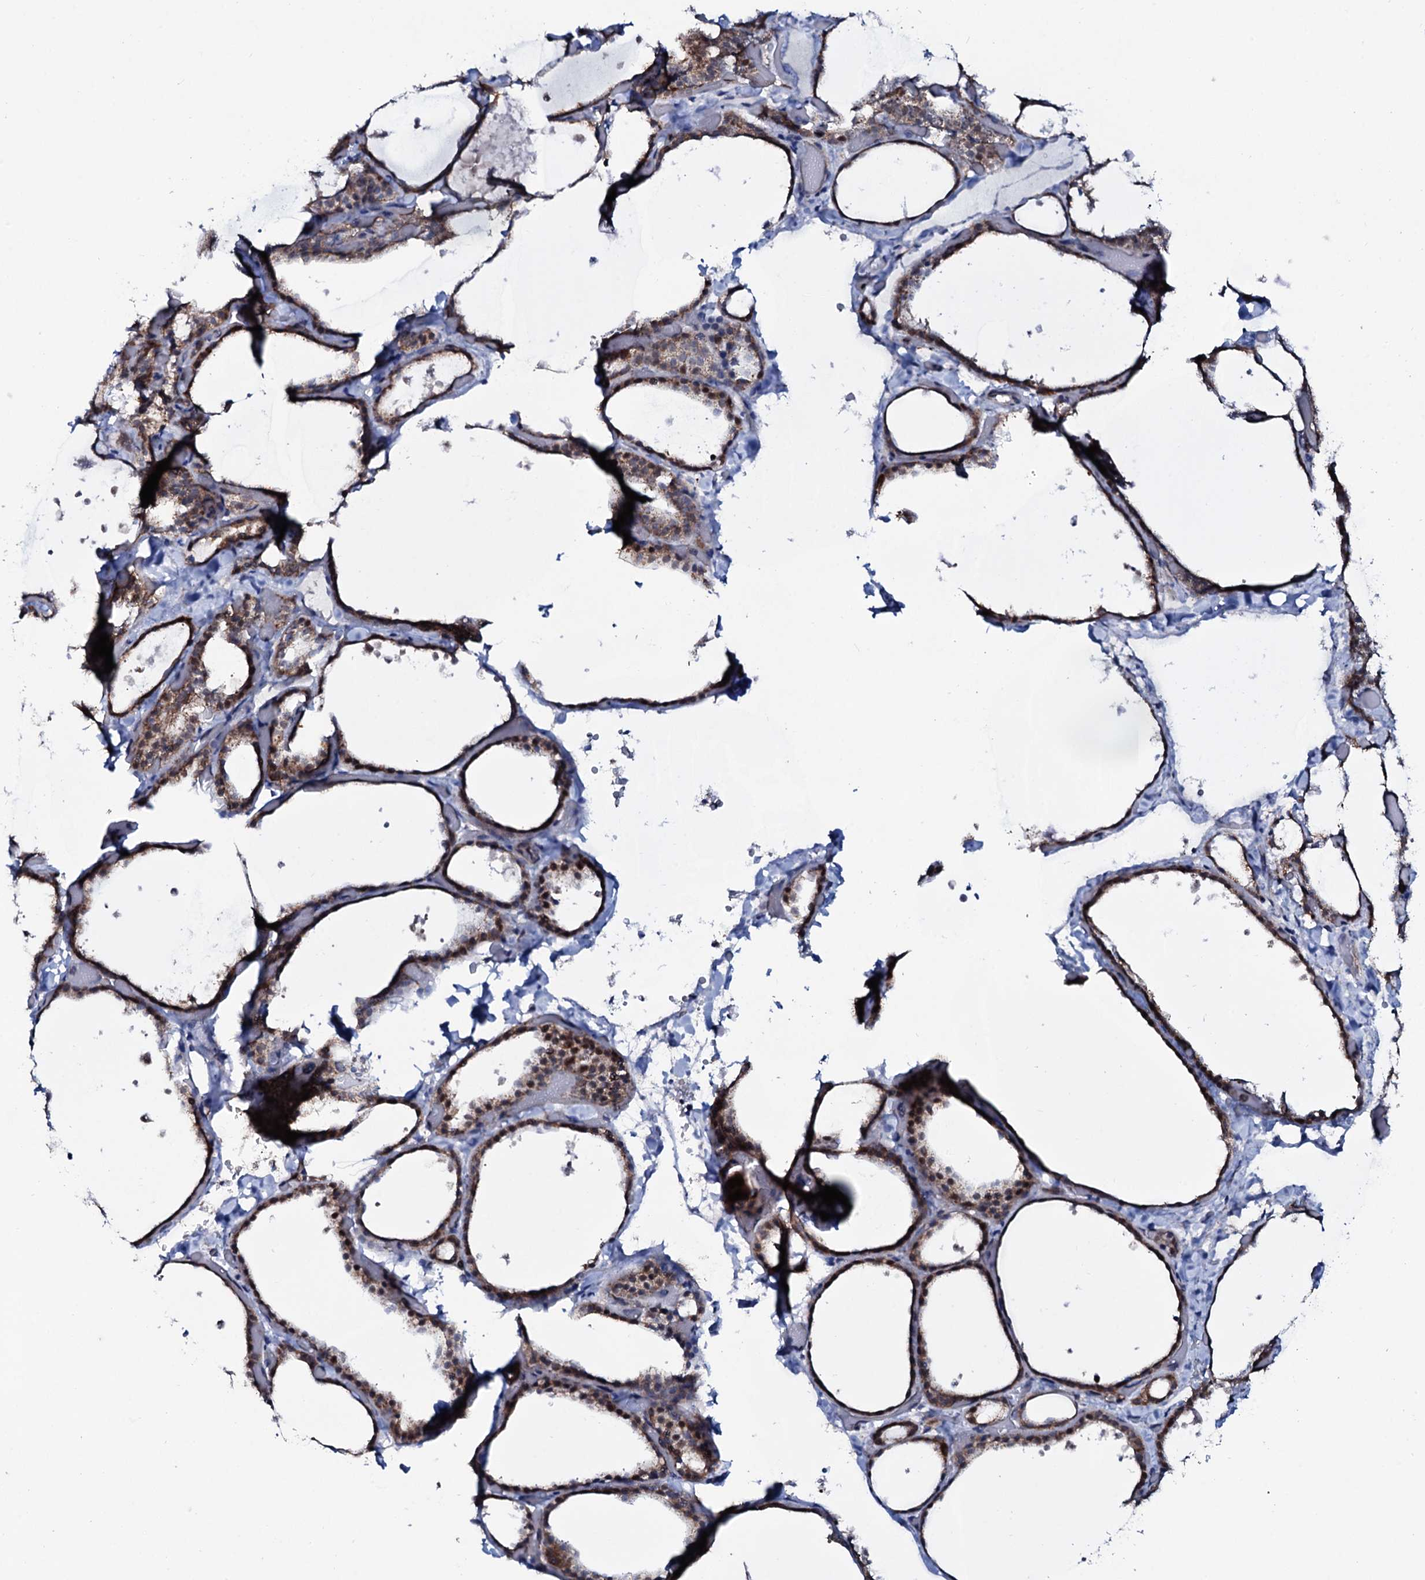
{"staining": {"intensity": "moderate", "quantity": "25%-75%", "location": "cytoplasmic/membranous,nuclear"}, "tissue": "thyroid gland", "cell_type": "Glandular cells", "image_type": "normal", "snomed": [{"axis": "morphology", "description": "Normal tissue, NOS"}, {"axis": "topography", "description": "Thyroid gland"}], "caption": "Thyroid gland stained for a protein (brown) exhibits moderate cytoplasmic/membranous,nuclear positive positivity in approximately 25%-75% of glandular cells.", "gene": "PPP1R3D", "patient": {"sex": "female", "age": 44}}